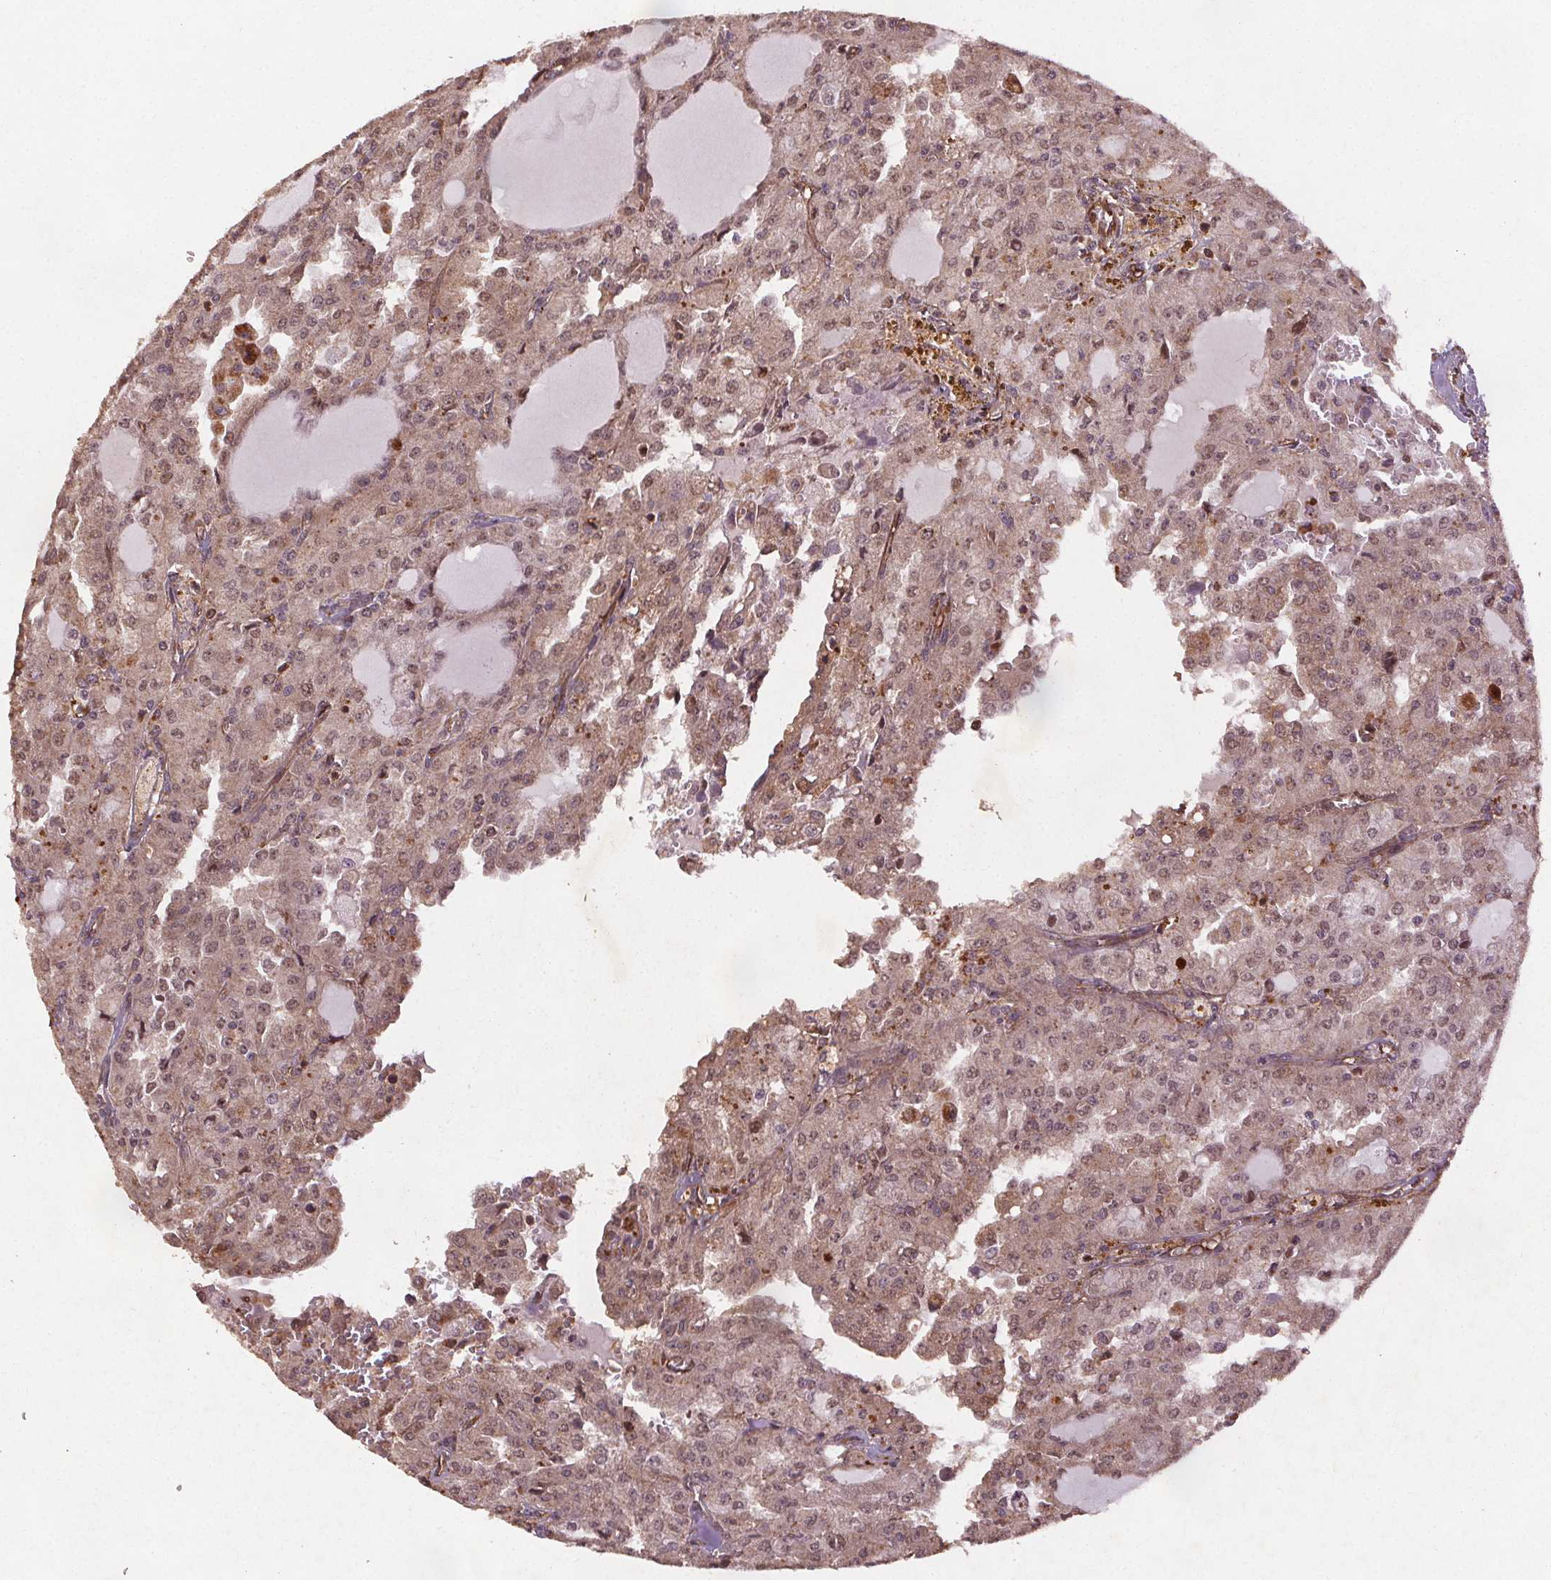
{"staining": {"intensity": "moderate", "quantity": ">75%", "location": "cytoplasmic/membranous,nuclear"}, "tissue": "head and neck cancer", "cell_type": "Tumor cells", "image_type": "cancer", "snomed": [{"axis": "morphology", "description": "Adenocarcinoma, NOS"}, {"axis": "topography", "description": "Head-Neck"}], "caption": "High-magnification brightfield microscopy of head and neck cancer (adenocarcinoma) stained with DAB (brown) and counterstained with hematoxylin (blue). tumor cells exhibit moderate cytoplasmic/membranous and nuclear staining is present in about>75% of cells.", "gene": "SEC14L2", "patient": {"sex": "male", "age": 64}}